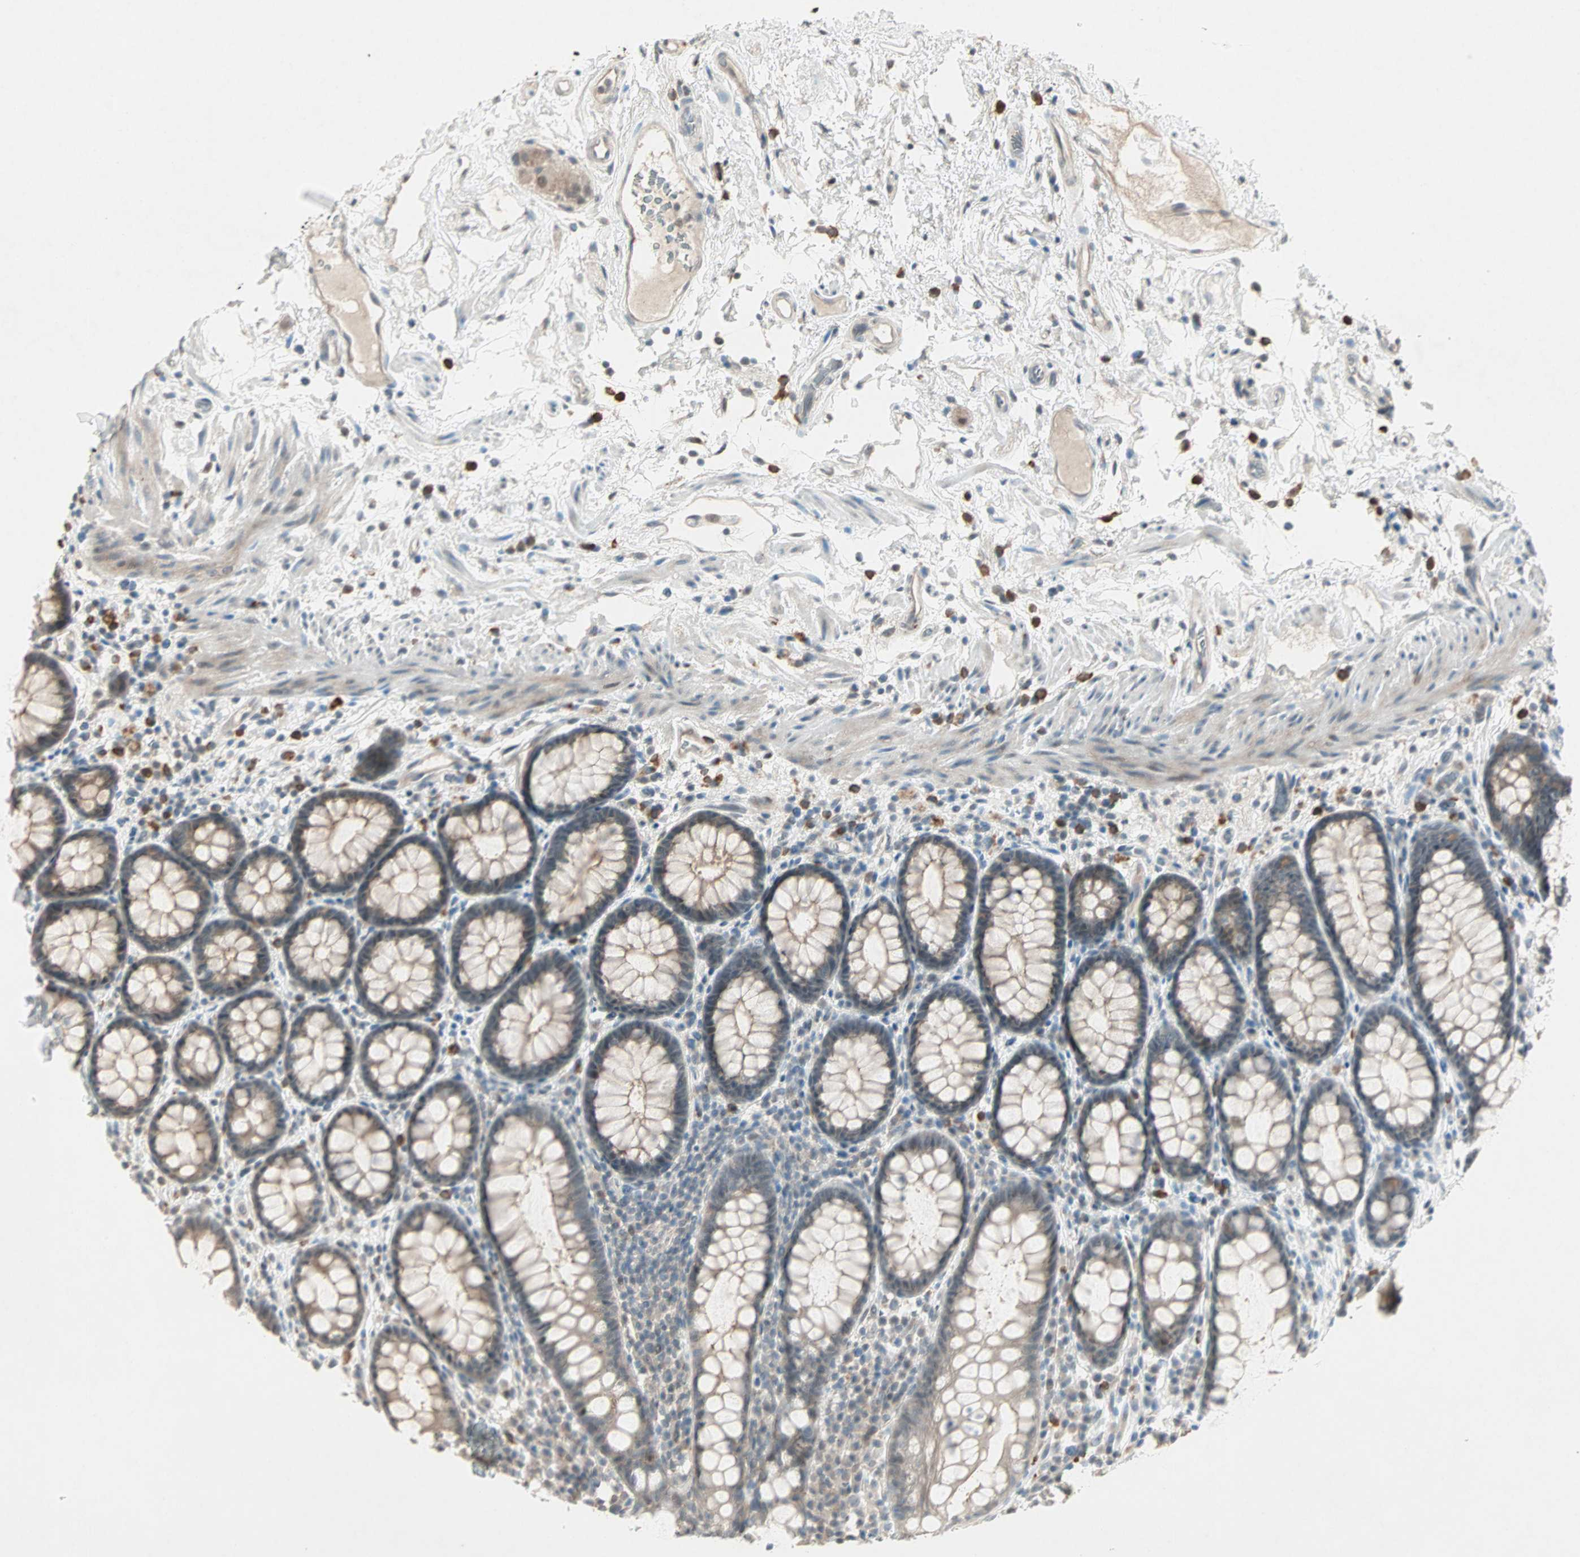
{"staining": {"intensity": "weak", "quantity": ">75%", "location": "cytoplasmic/membranous"}, "tissue": "rectum", "cell_type": "Glandular cells", "image_type": "normal", "snomed": [{"axis": "morphology", "description": "Normal tissue, NOS"}, {"axis": "topography", "description": "Rectum"}], "caption": "Brown immunohistochemical staining in unremarkable rectum exhibits weak cytoplasmic/membranous expression in approximately >75% of glandular cells. The protein of interest is shown in brown color, while the nuclei are stained blue.", "gene": "RTL6", "patient": {"sex": "male", "age": 92}}